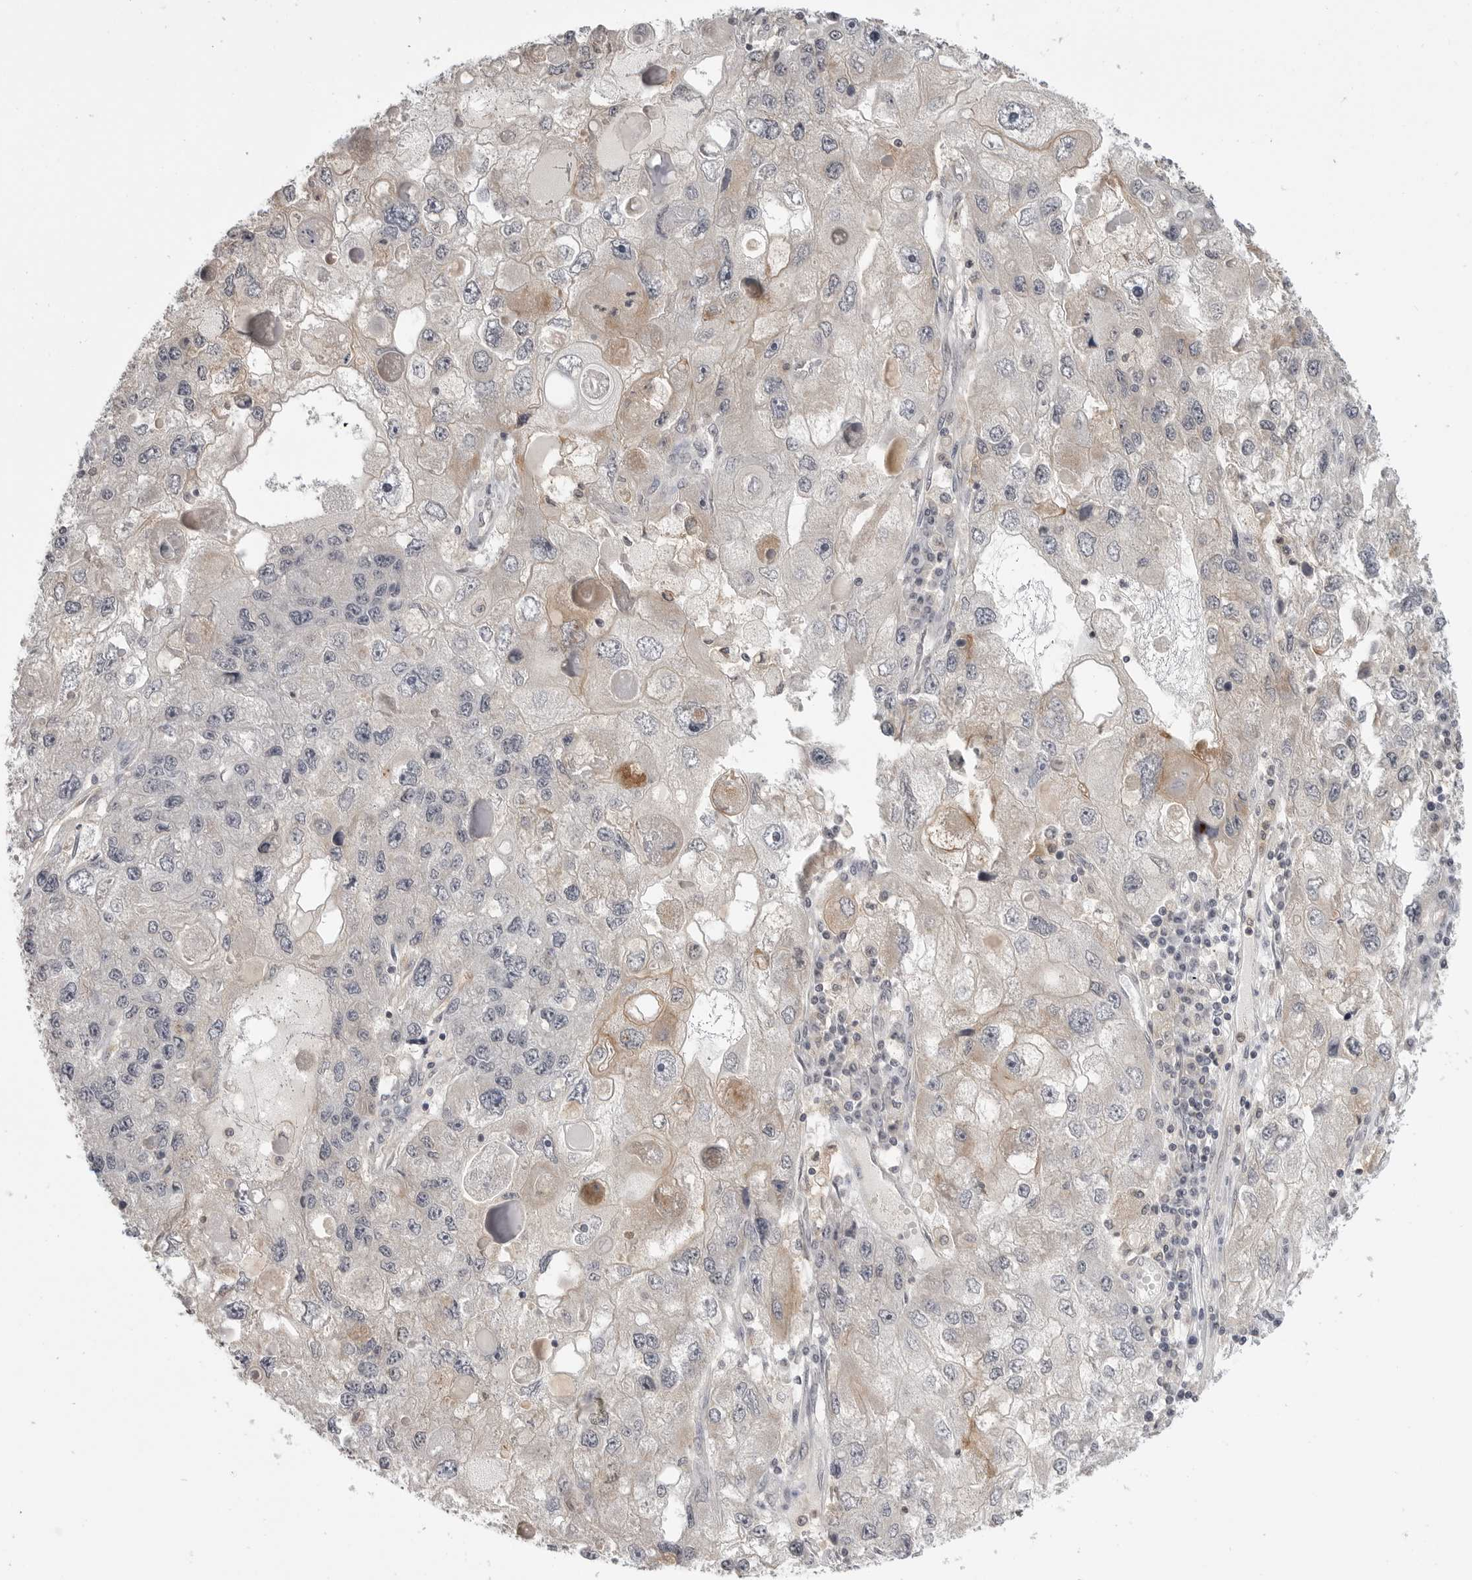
{"staining": {"intensity": "weak", "quantity": "<25%", "location": "cytoplasmic/membranous"}, "tissue": "endometrial cancer", "cell_type": "Tumor cells", "image_type": "cancer", "snomed": [{"axis": "morphology", "description": "Adenocarcinoma, NOS"}, {"axis": "topography", "description": "Endometrium"}], "caption": "The micrograph shows no staining of tumor cells in endometrial cancer (adenocarcinoma).", "gene": "IFNGR1", "patient": {"sex": "female", "age": 49}}